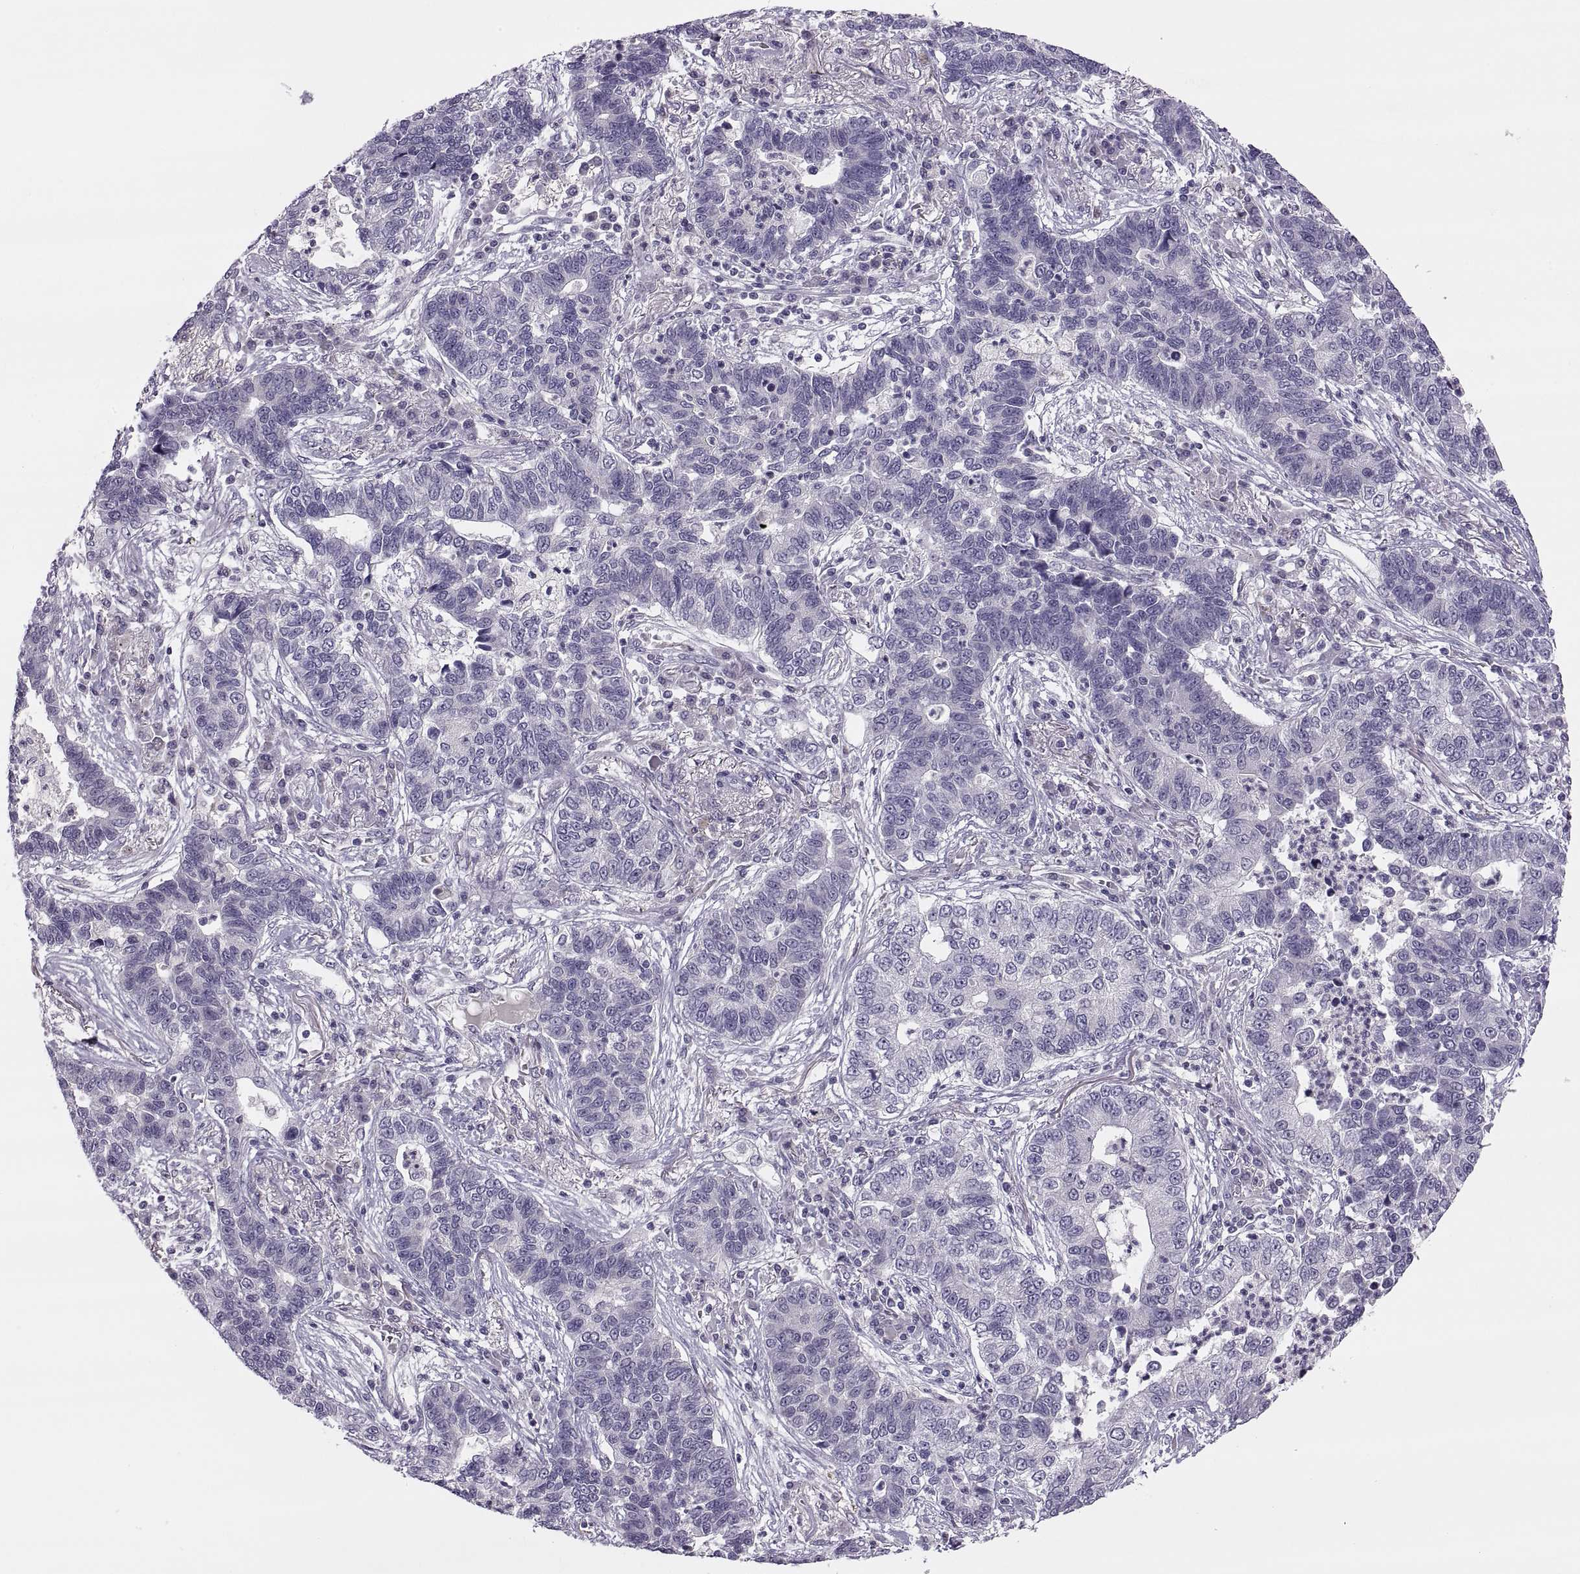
{"staining": {"intensity": "negative", "quantity": "none", "location": "none"}, "tissue": "lung cancer", "cell_type": "Tumor cells", "image_type": "cancer", "snomed": [{"axis": "morphology", "description": "Adenocarcinoma, NOS"}, {"axis": "topography", "description": "Lung"}], "caption": "High magnification brightfield microscopy of lung cancer stained with DAB (brown) and counterstained with hematoxylin (blue): tumor cells show no significant staining.", "gene": "CHCT1", "patient": {"sex": "female", "age": 57}}